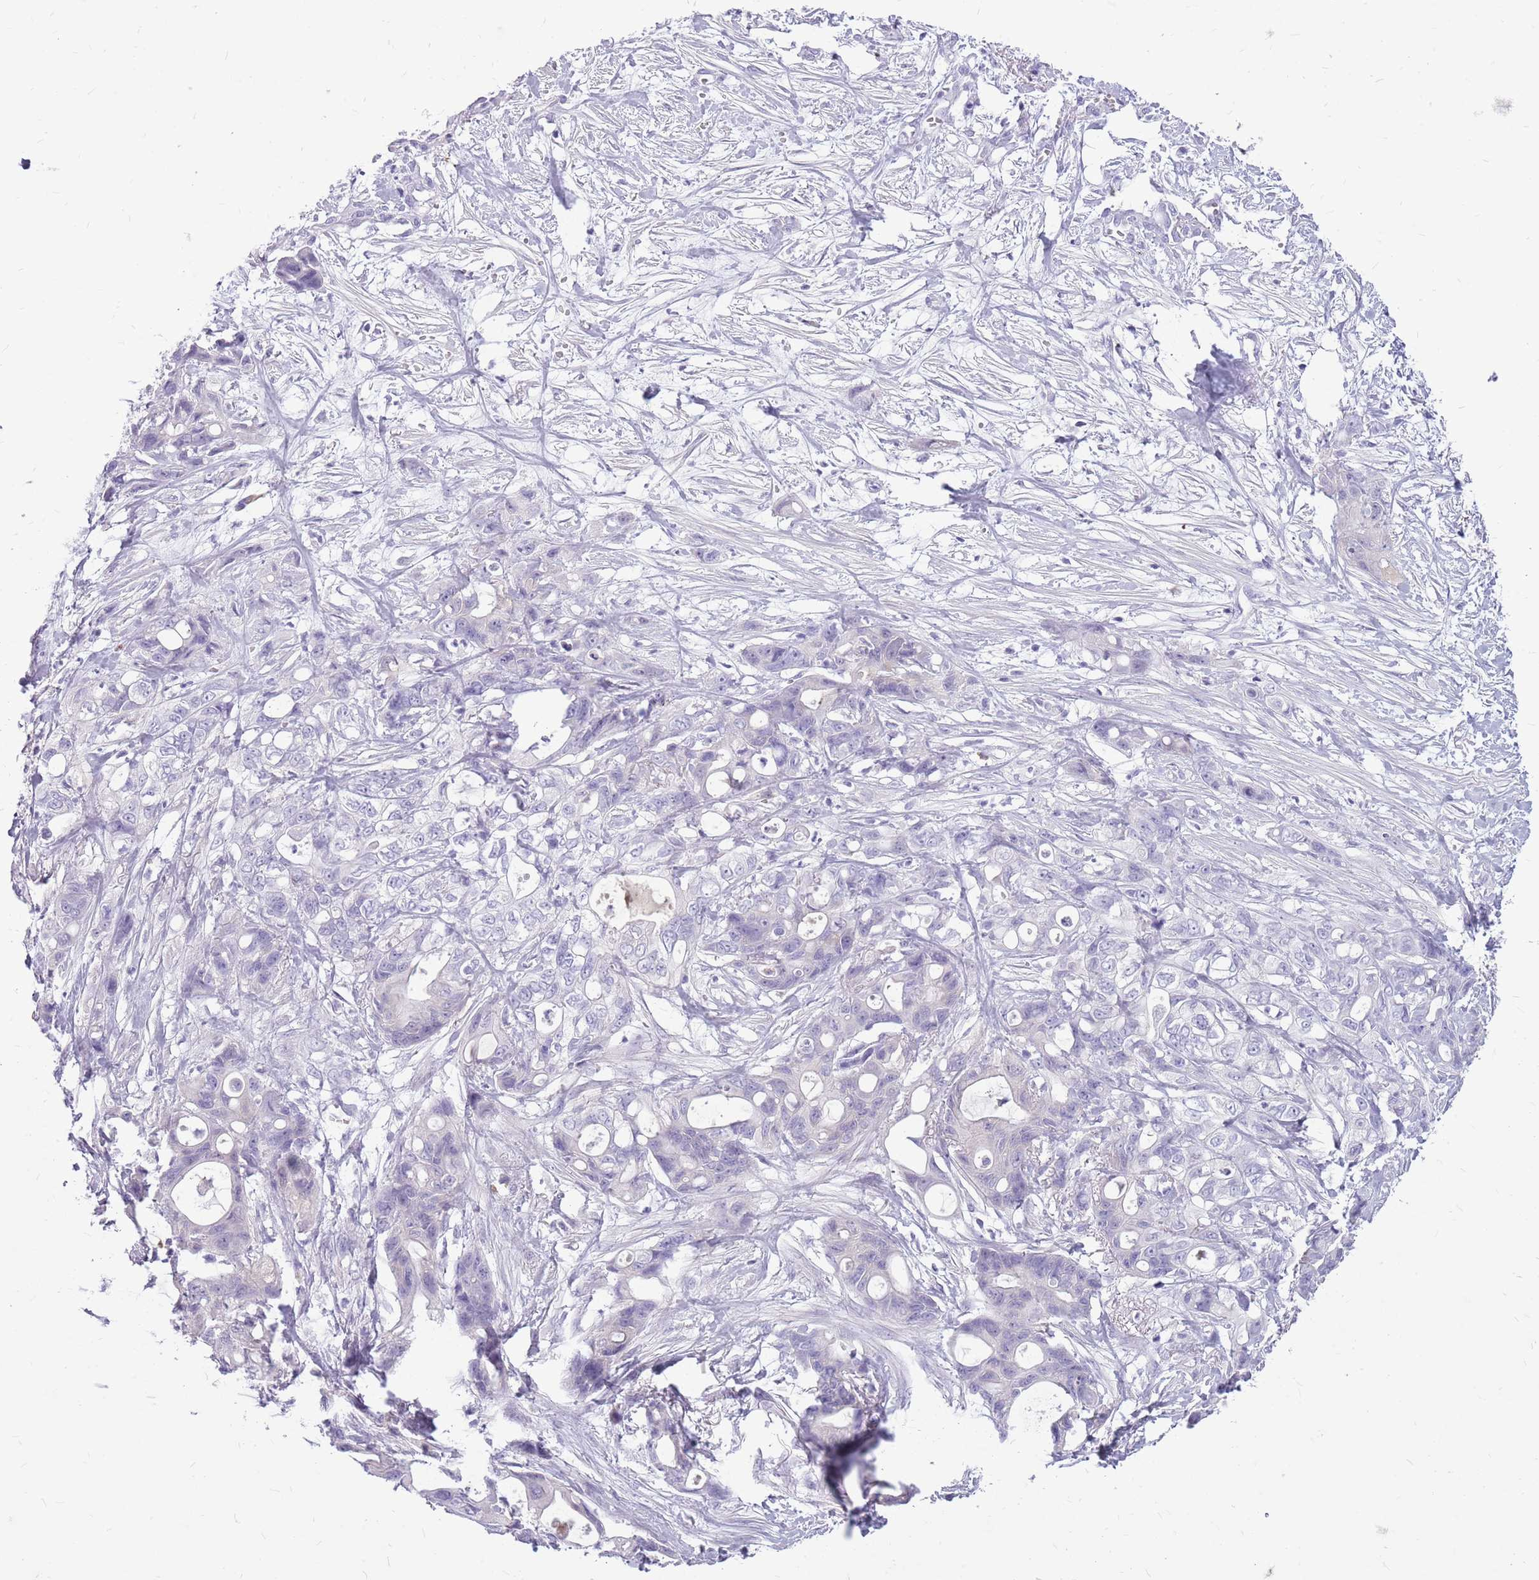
{"staining": {"intensity": "negative", "quantity": "none", "location": "none"}, "tissue": "ovarian cancer", "cell_type": "Tumor cells", "image_type": "cancer", "snomed": [{"axis": "morphology", "description": "Cystadenocarcinoma, mucinous, NOS"}, {"axis": "topography", "description": "Ovary"}], "caption": "Immunohistochemistry photomicrograph of ovarian cancer (mucinous cystadenocarcinoma) stained for a protein (brown), which displays no positivity in tumor cells.", "gene": "ZNF425", "patient": {"sex": "female", "age": 70}}